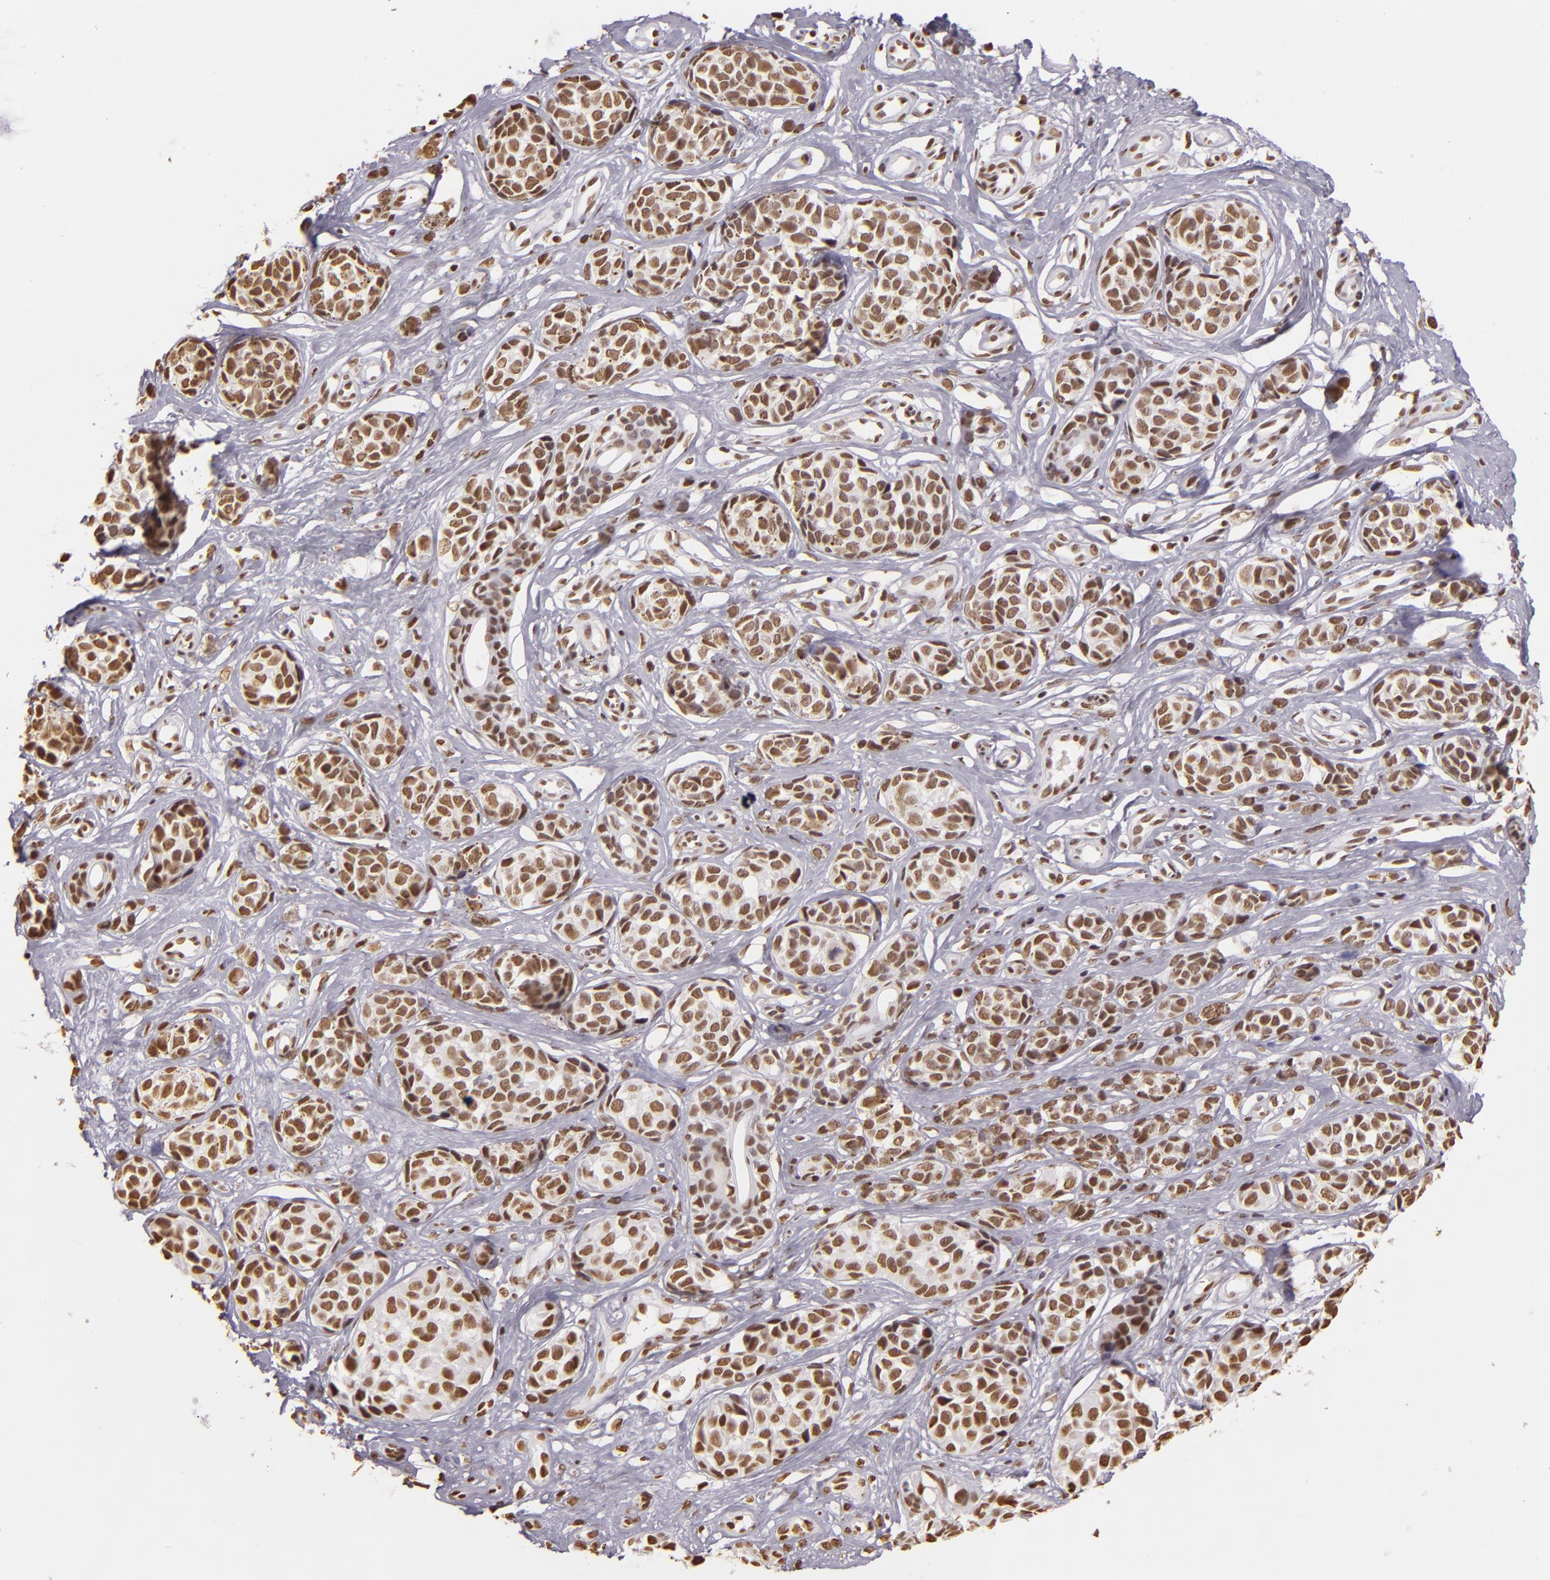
{"staining": {"intensity": "moderate", "quantity": ">75%", "location": "nuclear"}, "tissue": "melanoma", "cell_type": "Tumor cells", "image_type": "cancer", "snomed": [{"axis": "morphology", "description": "Malignant melanoma, NOS"}, {"axis": "topography", "description": "Skin"}], "caption": "The image exhibits a brown stain indicating the presence of a protein in the nuclear of tumor cells in melanoma.", "gene": "PAPOLA", "patient": {"sex": "male", "age": 79}}